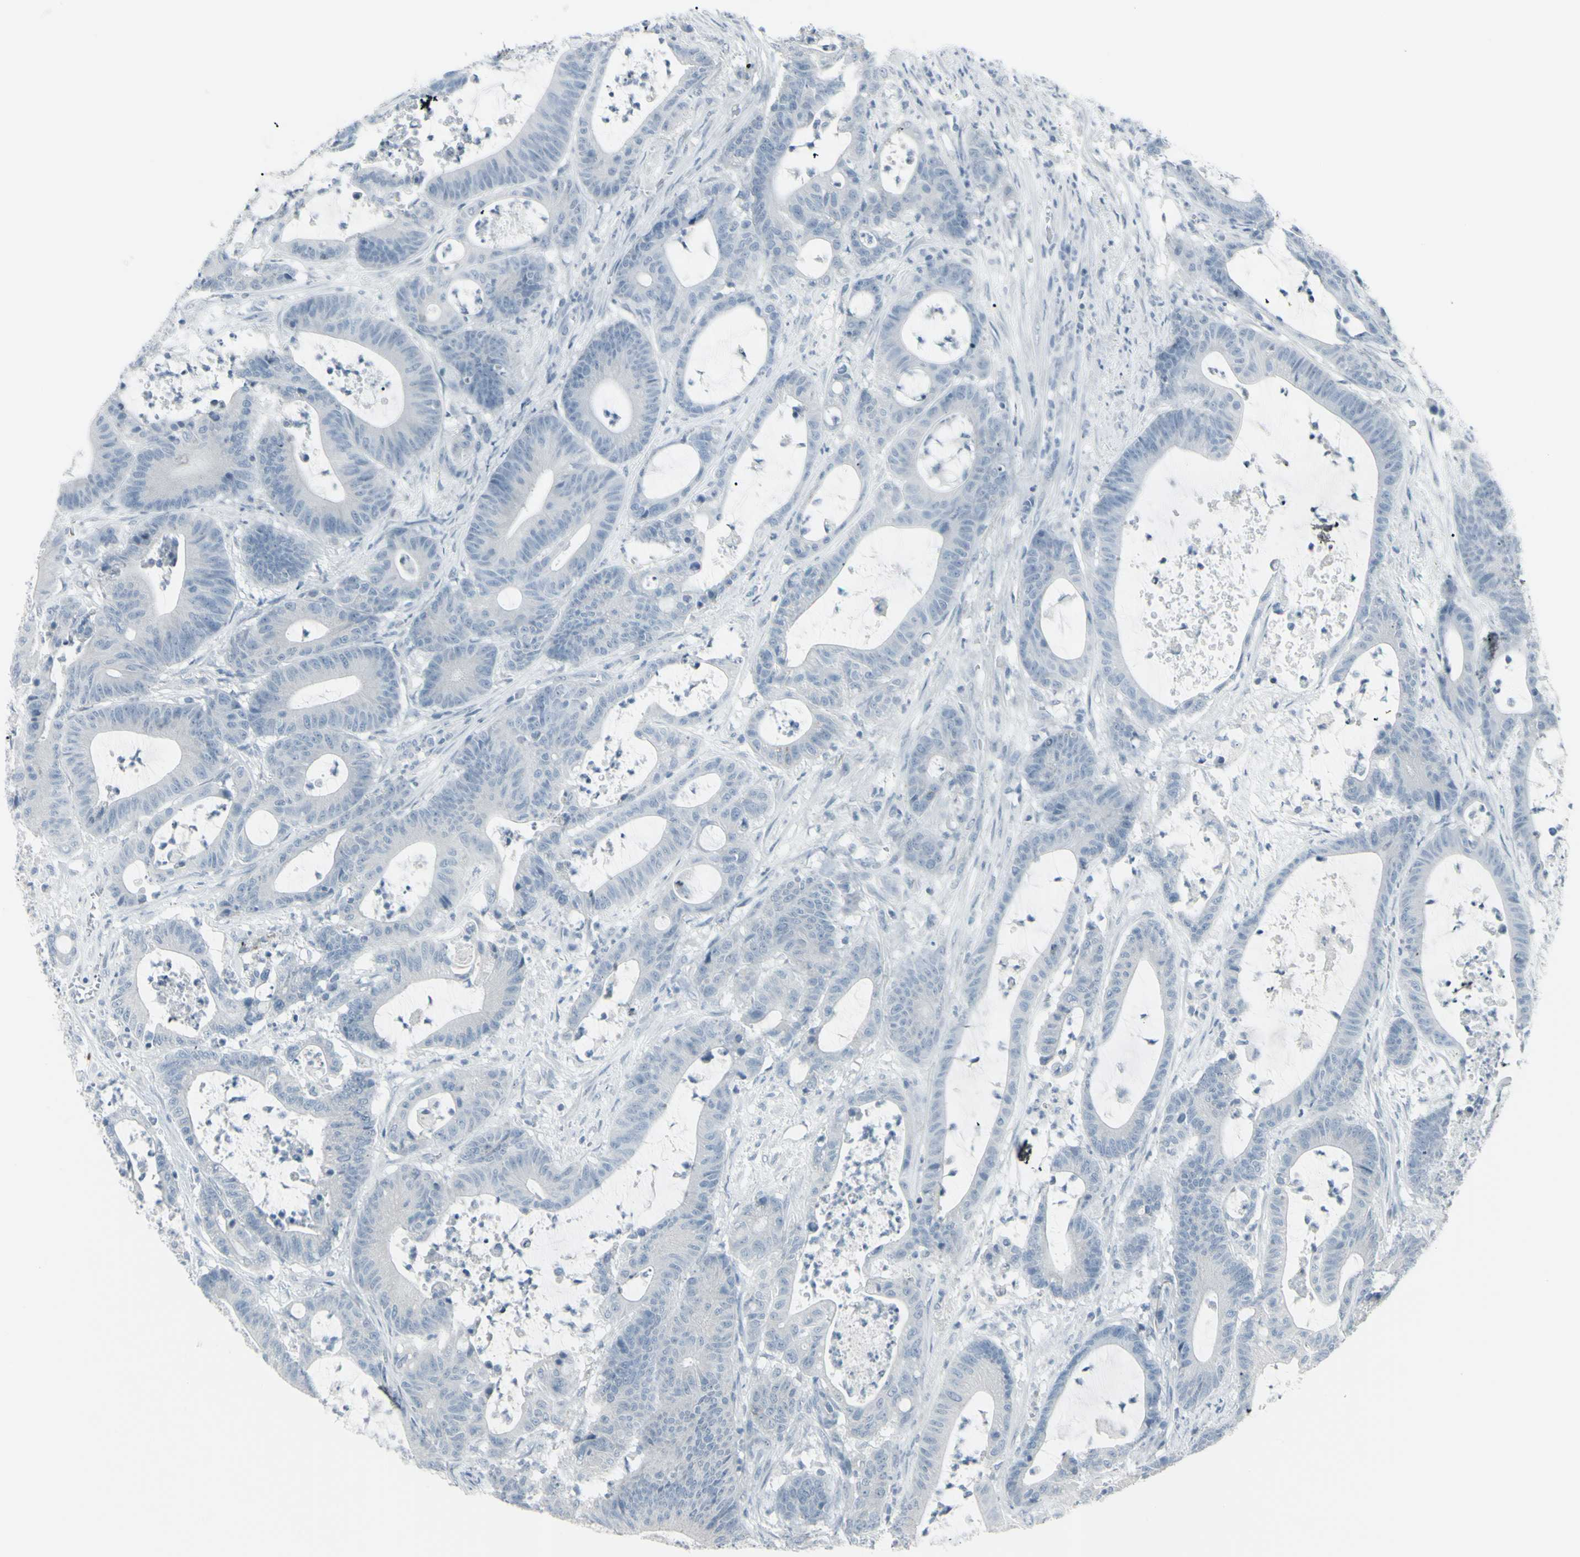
{"staining": {"intensity": "negative", "quantity": "none", "location": "none"}, "tissue": "colorectal cancer", "cell_type": "Tumor cells", "image_type": "cancer", "snomed": [{"axis": "morphology", "description": "Adenocarcinoma, NOS"}, {"axis": "topography", "description": "Colon"}], "caption": "The histopathology image reveals no significant staining in tumor cells of colorectal adenocarcinoma. (Stains: DAB immunohistochemistry (IHC) with hematoxylin counter stain, Microscopy: brightfield microscopy at high magnification).", "gene": "RAB3A", "patient": {"sex": "female", "age": 84}}